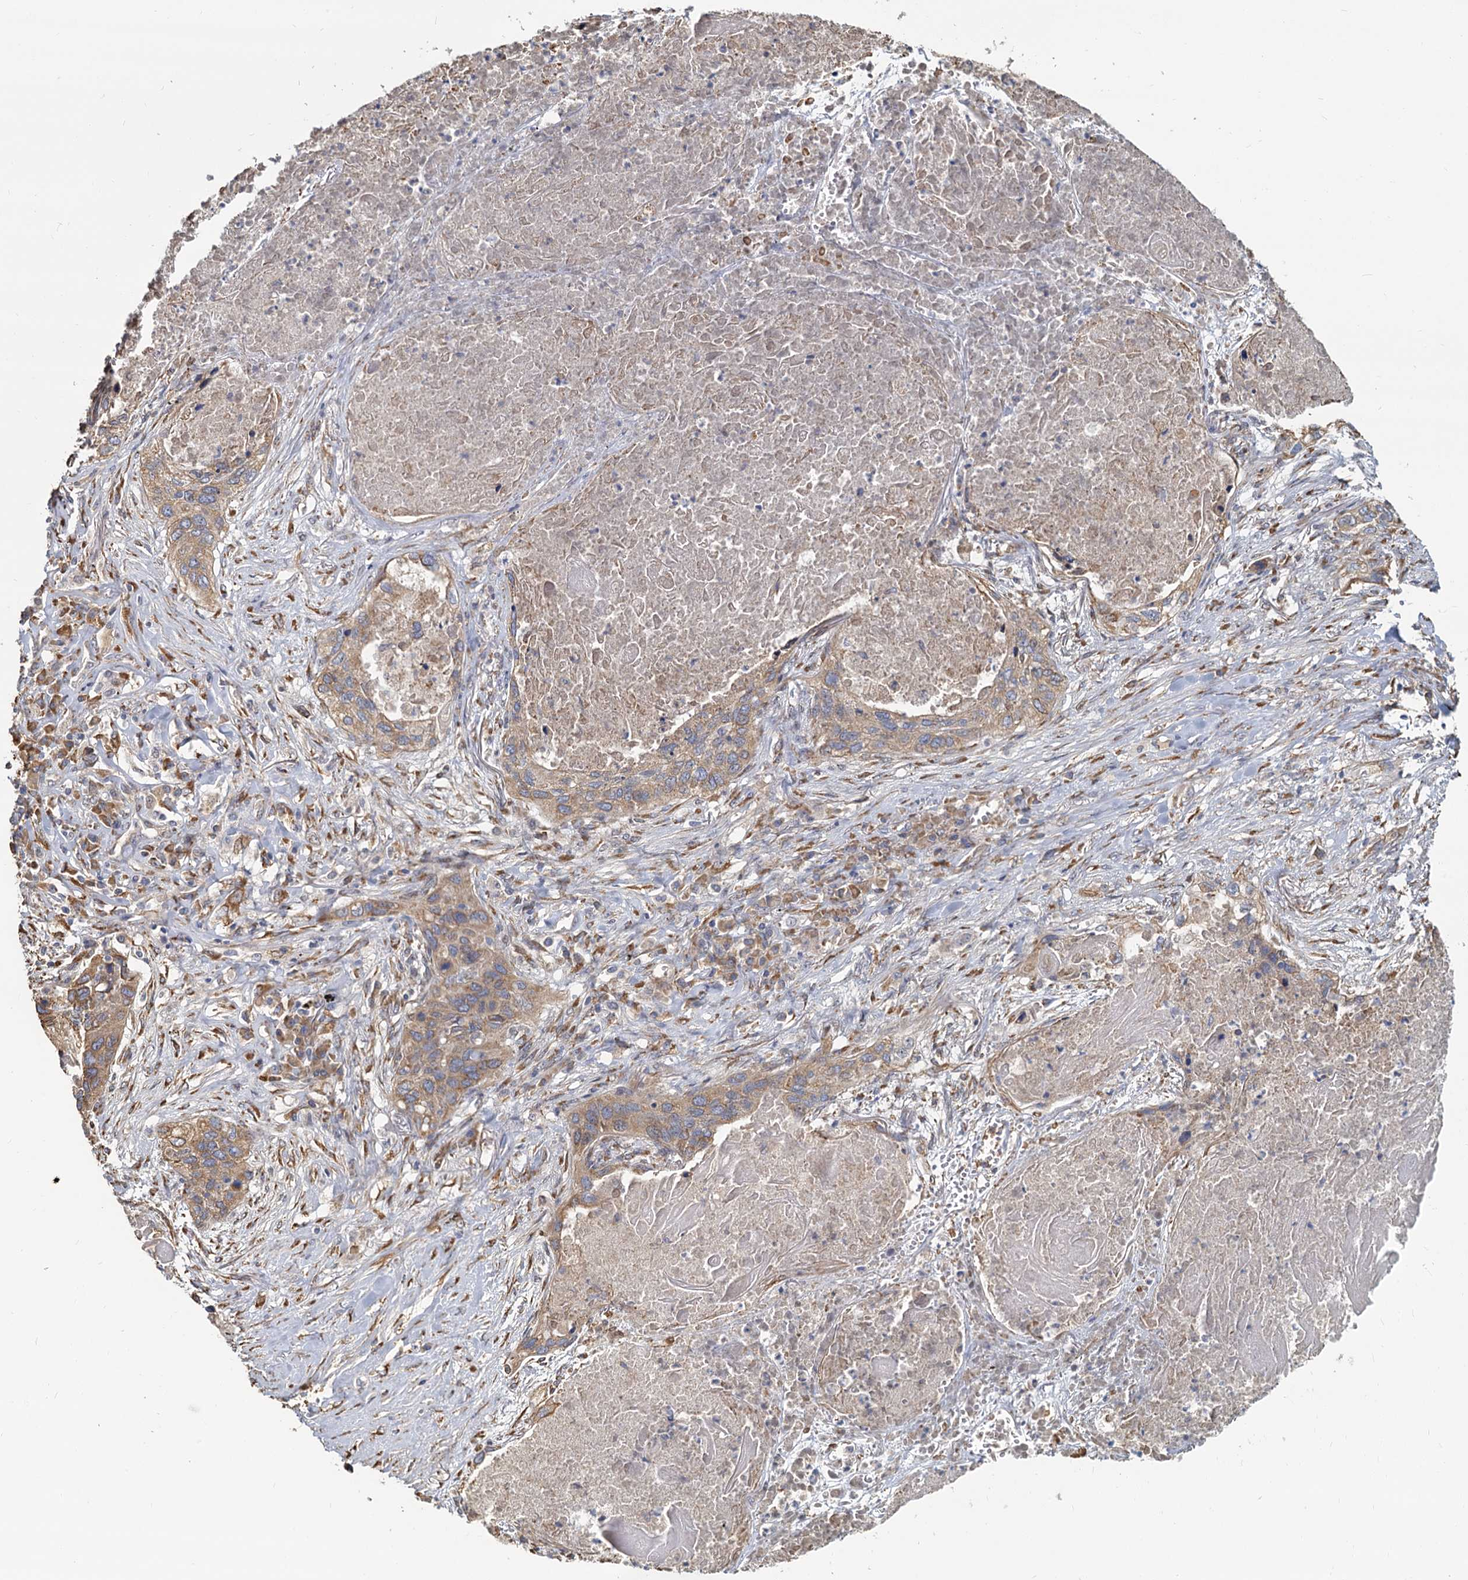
{"staining": {"intensity": "moderate", "quantity": ">75%", "location": "cytoplasmic/membranous"}, "tissue": "lung cancer", "cell_type": "Tumor cells", "image_type": "cancer", "snomed": [{"axis": "morphology", "description": "Squamous cell carcinoma, NOS"}, {"axis": "topography", "description": "Lung"}], "caption": "Lung squamous cell carcinoma was stained to show a protein in brown. There is medium levels of moderate cytoplasmic/membranous positivity in about >75% of tumor cells.", "gene": "LRRC51", "patient": {"sex": "female", "age": 63}}